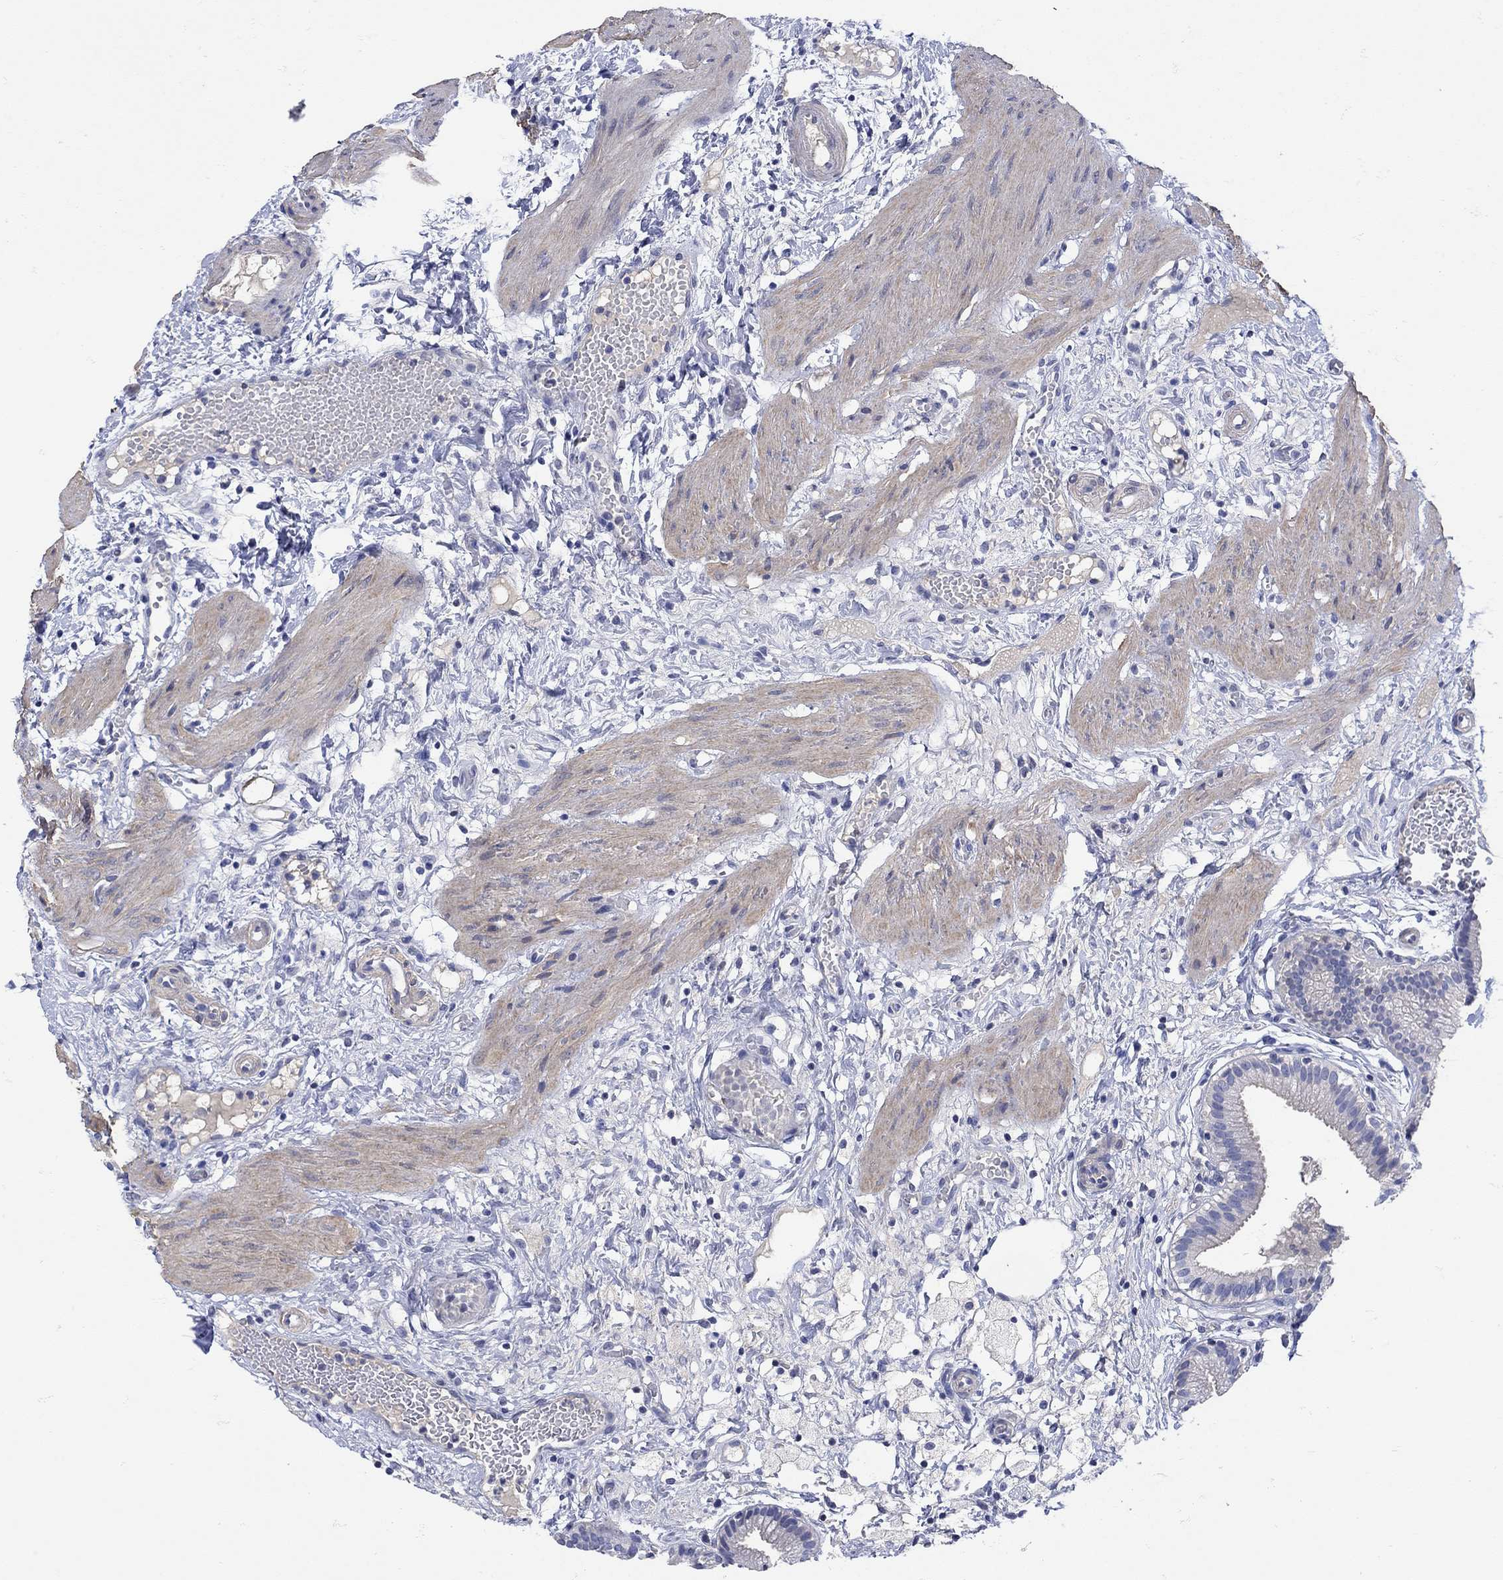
{"staining": {"intensity": "negative", "quantity": "none", "location": "none"}, "tissue": "gallbladder", "cell_type": "Glandular cells", "image_type": "normal", "snomed": [{"axis": "morphology", "description": "Normal tissue, NOS"}, {"axis": "topography", "description": "Gallbladder"}], "caption": "Immunohistochemistry (IHC) micrograph of unremarkable gallbladder: human gallbladder stained with DAB (3,3'-diaminobenzidine) reveals no significant protein positivity in glandular cells.", "gene": "MSI1", "patient": {"sex": "female", "age": 24}}